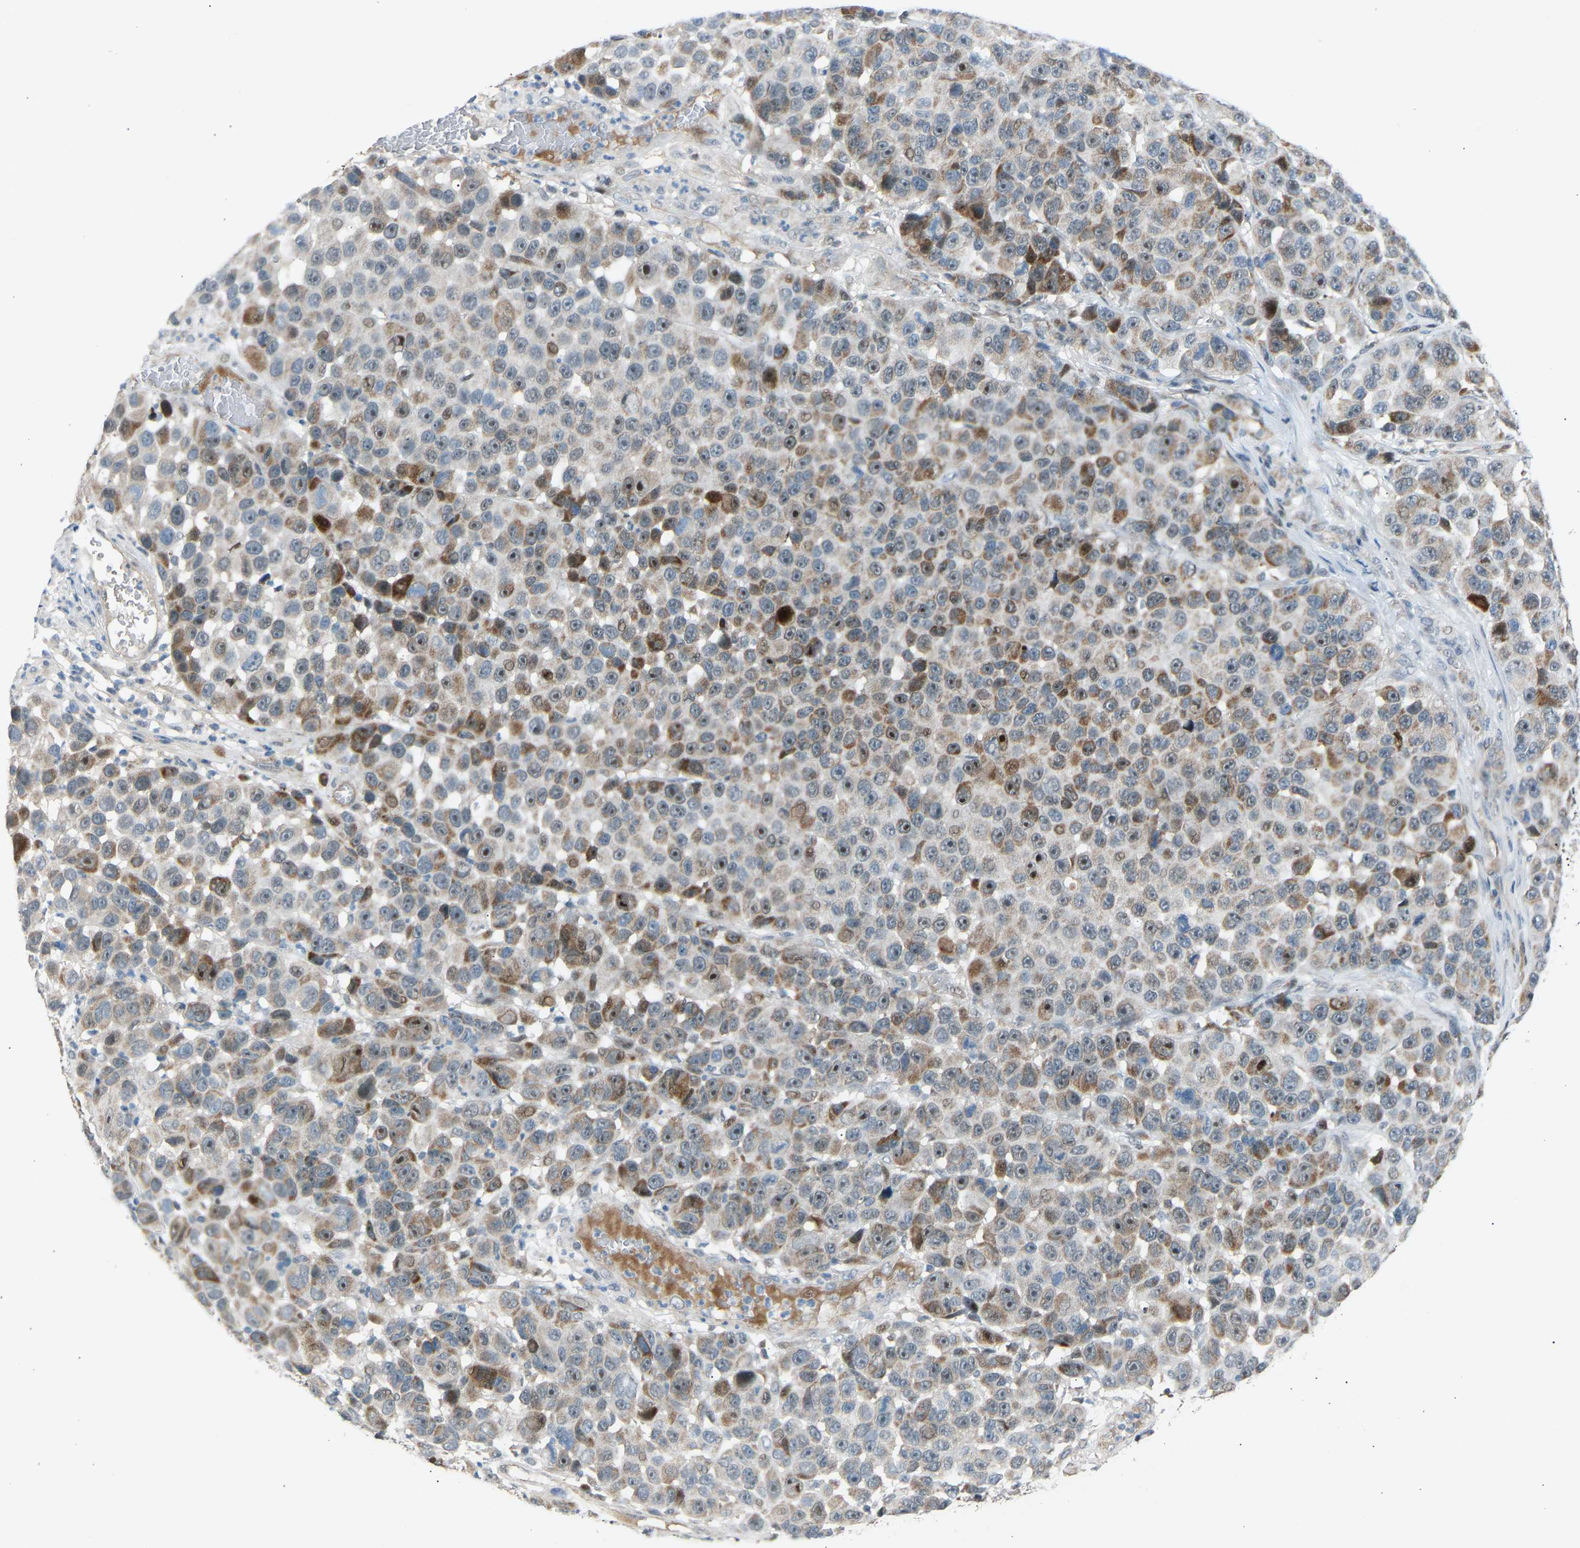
{"staining": {"intensity": "moderate", "quantity": "25%-75%", "location": "cytoplasmic/membranous,nuclear"}, "tissue": "melanoma", "cell_type": "Tumor cells", "image_type": "cancer", "snomed": [{"axis": "morphology", "description": "Malignant melanoma, NOS"}, {"axis": "topography", "description": "Skin"}], "caption": "About 25%-75% of tumor cells in human malignant melanoma exhibit moderate cytoplasmic/membranous and nuclear protein positivity as visualized by brown immunohistochemical staining.", "gene": "VPS41", "patient": {"sex": "male", "age": 53}}